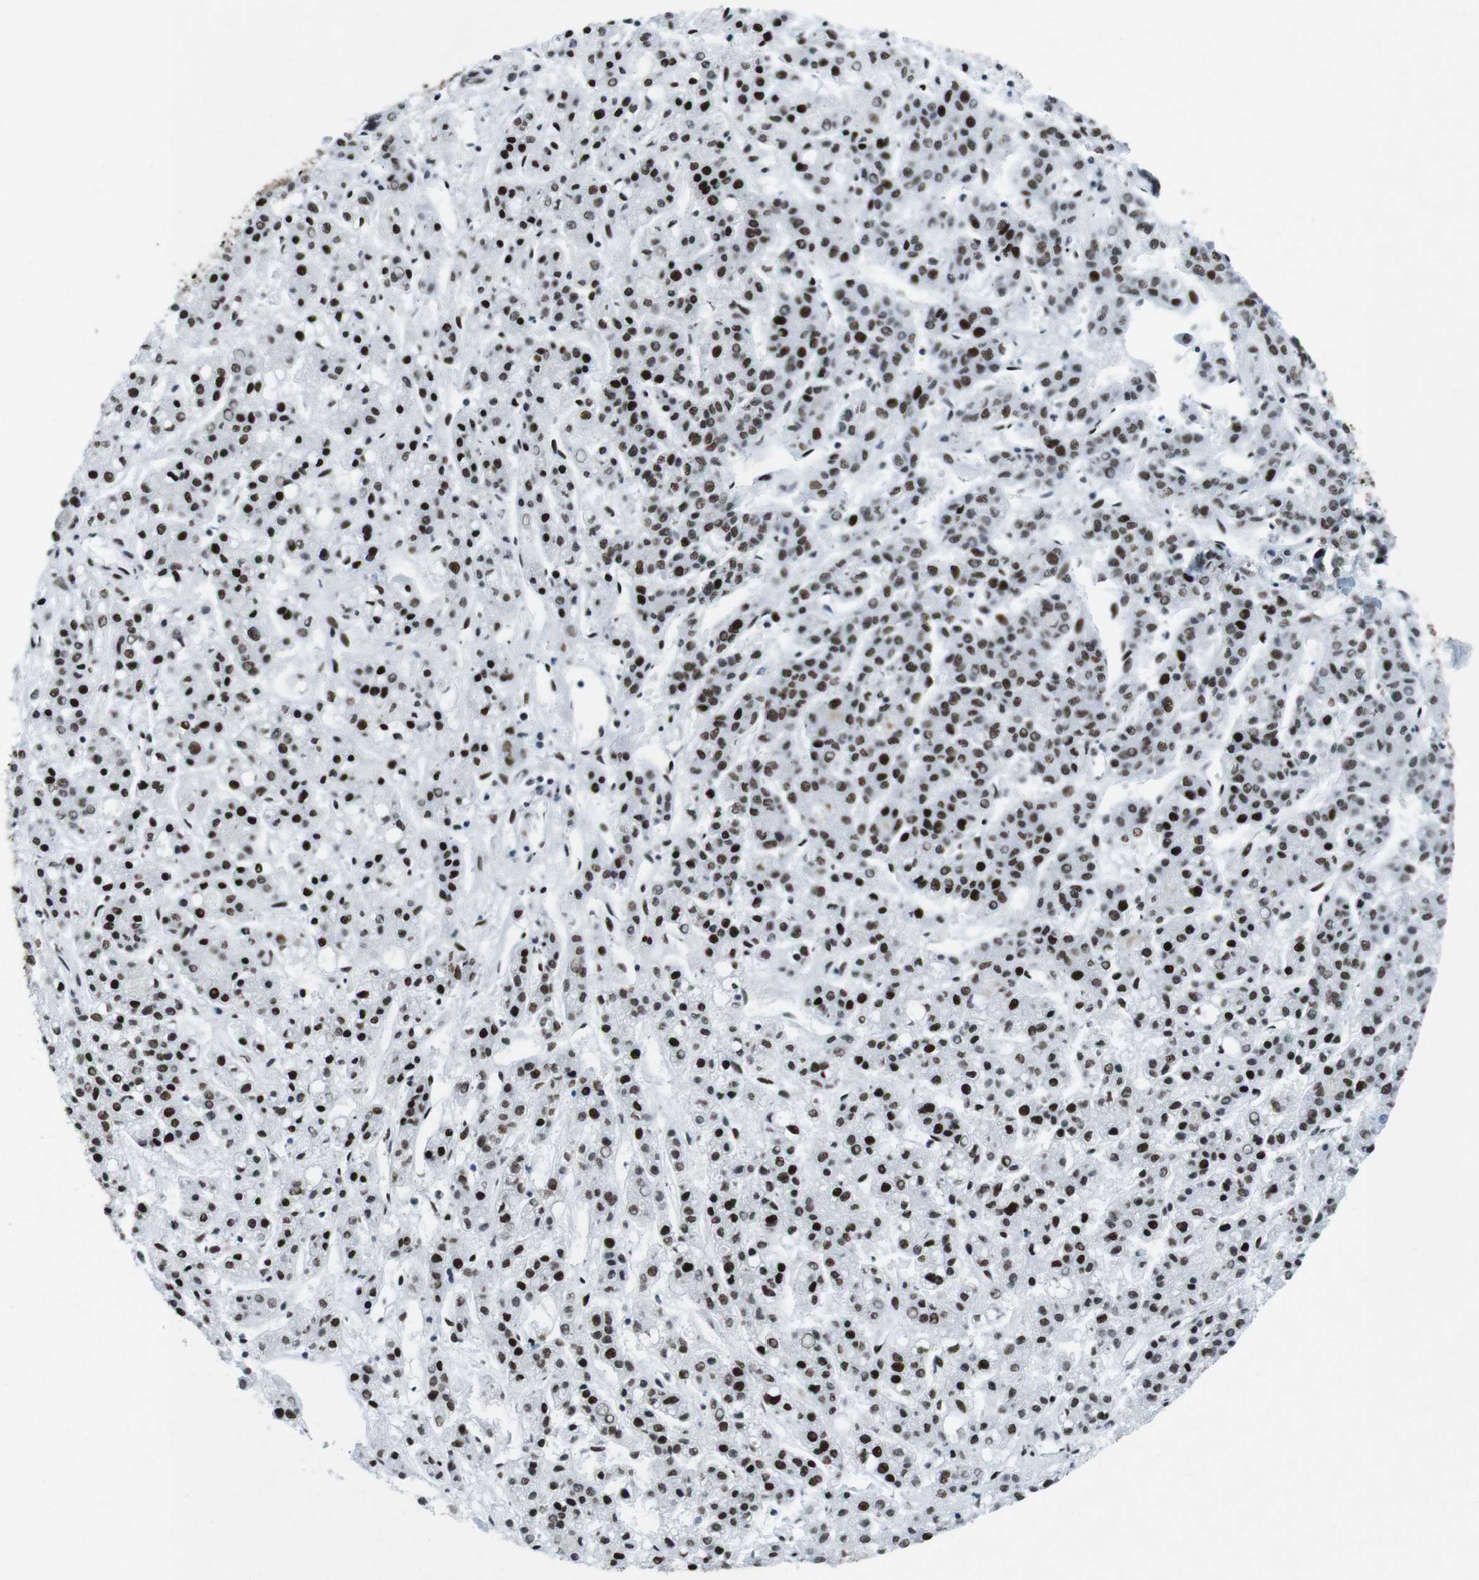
{"staining": {"intensity": "moderate", "quantity": ">75%", "location": "nuclear"}, "tissue": "liver cancer", "cell_type": "Tumor cells", "image_type": "cancer", "snomed": [{"axis": "morphology", "description": "Carcinoma, Hepatocellular, NOS"}, {"axis": "topography", "description": "Liver"}], "caption": "Liver cancer (hepatocellular carcinoma) stained for a protein exhibits moderate nuclear positivity in tumor cells.", "gene": "CITED2", "patient": {"sex": "male", "age": 70}}